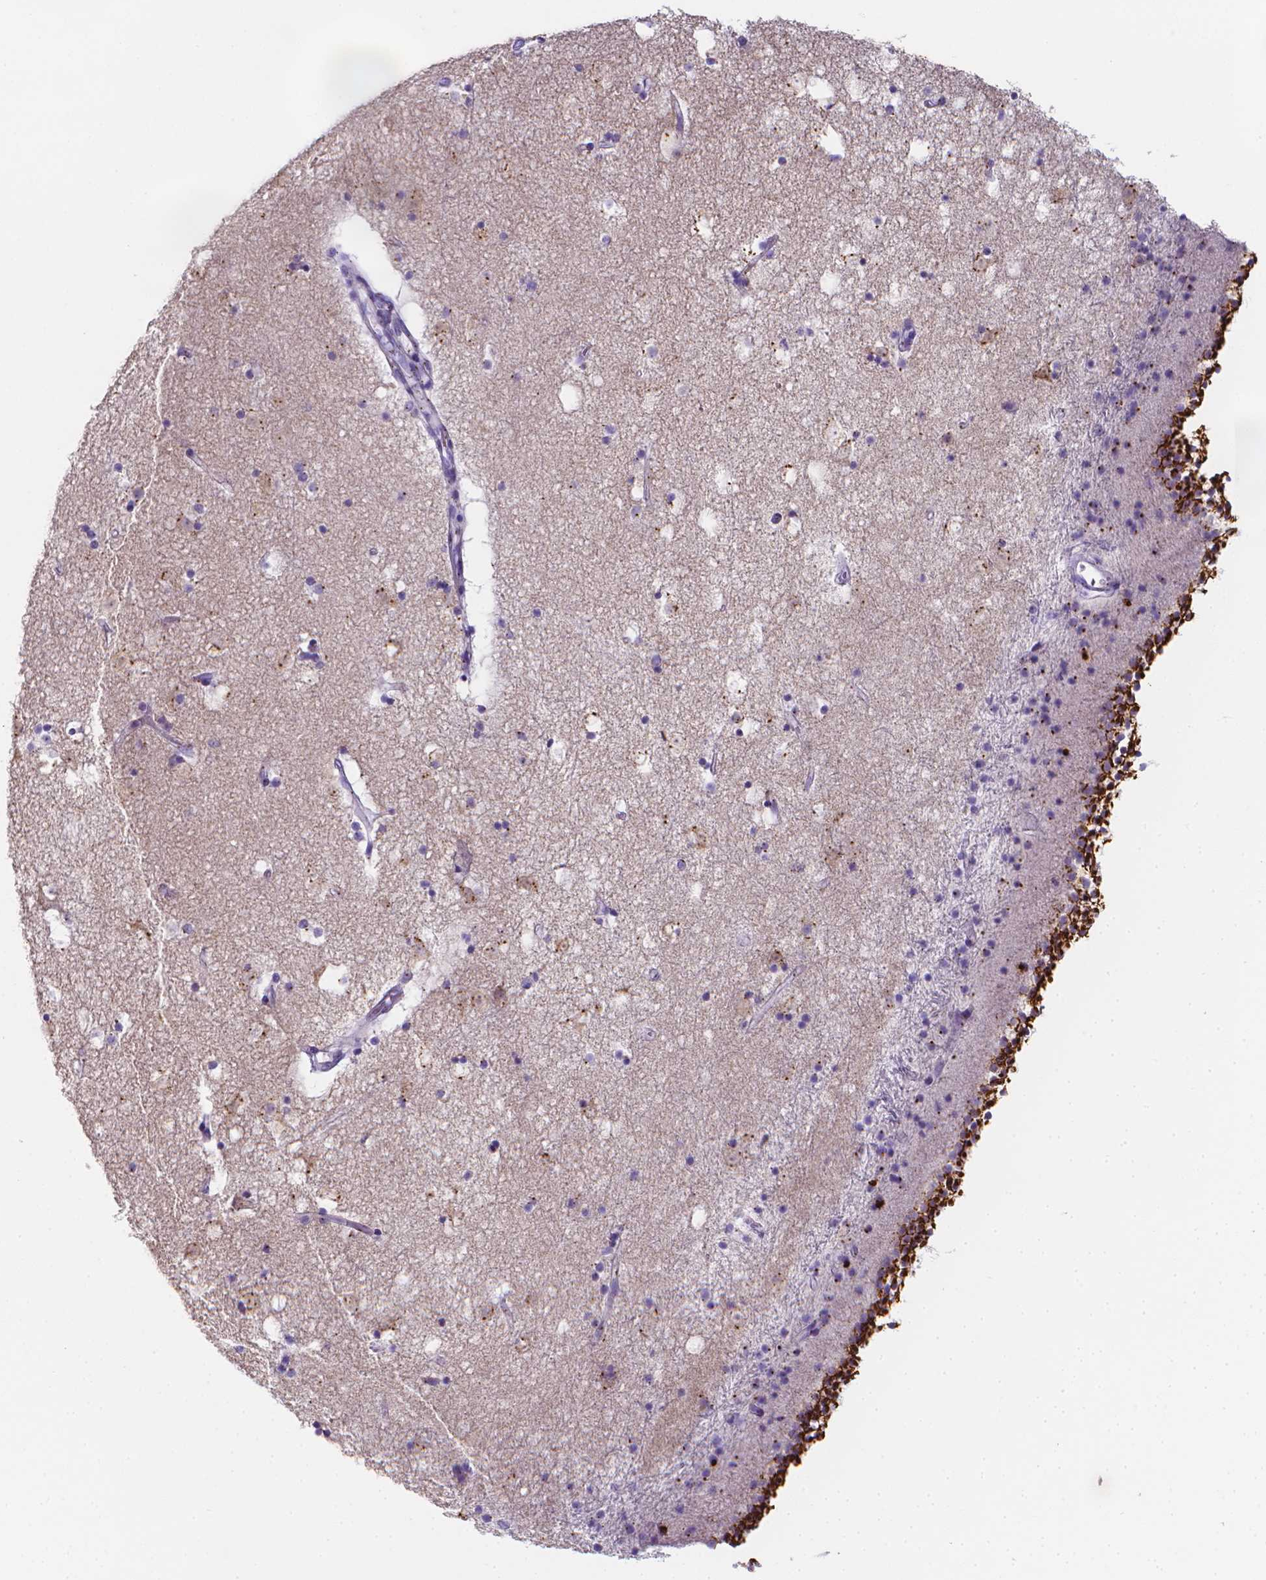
{"staining": {"intensity": "moderate", "quantity": "<25%", "location": "cytoplasmic/membranous"}, "tissue": "caudate", "cell_type": "Glial cells", "image_type": "normal", "snomed": [{"axis": "morphology", "description": "Normal tissue, NOS"}, {"axis": "topography", "description": "Lateral ventricle wall"}], "caption": "Protein staining displays moderate cytoplasmic/membranous positivity in approximately <25% of glial cells in benign caudate.", "gene": "LRRC73", "patient": {"sex": "female", "age": 71}}